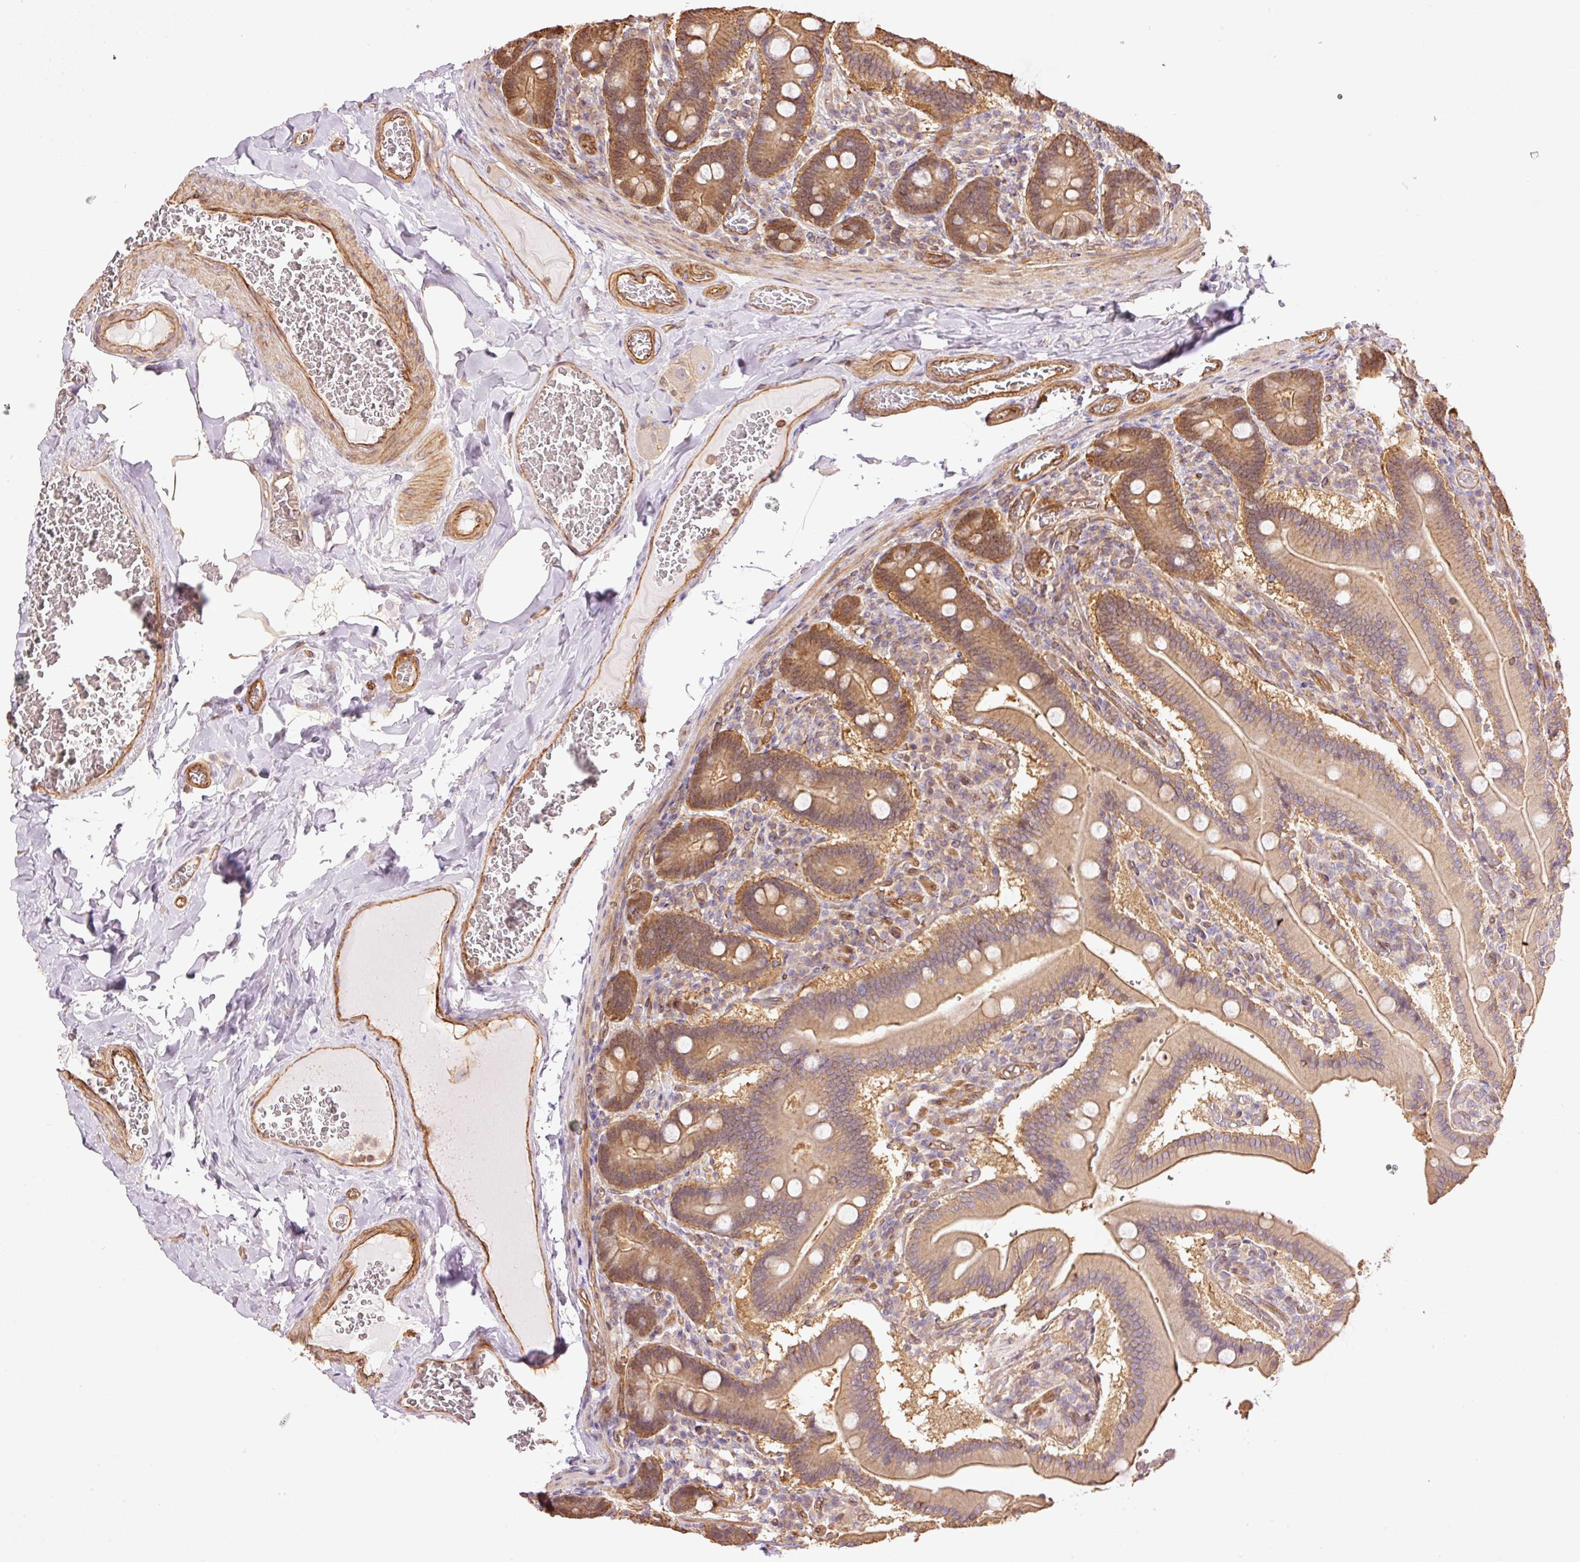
{"staining": {"intensity": "strong", "quantity": ">75%", "location": "cytoplasmic/membranous"}, "tissue": "duodenum", "cell_type": "Glandular cells", "image_type": "normal", "snomed": [{"axis": "morphology", "description": "Normal tissue, NOS"}, {"axis": "topography", "description": "Duodenum"}], "caption": "Immunohistochemical staining of benign human duodenum demonstrates >75% levels of strong cytoplasmic/membranous protein staining in about >75% of glandular cells.", "gene": "PPP1R1B", "patient": {"sex": "female", "age": 62}}